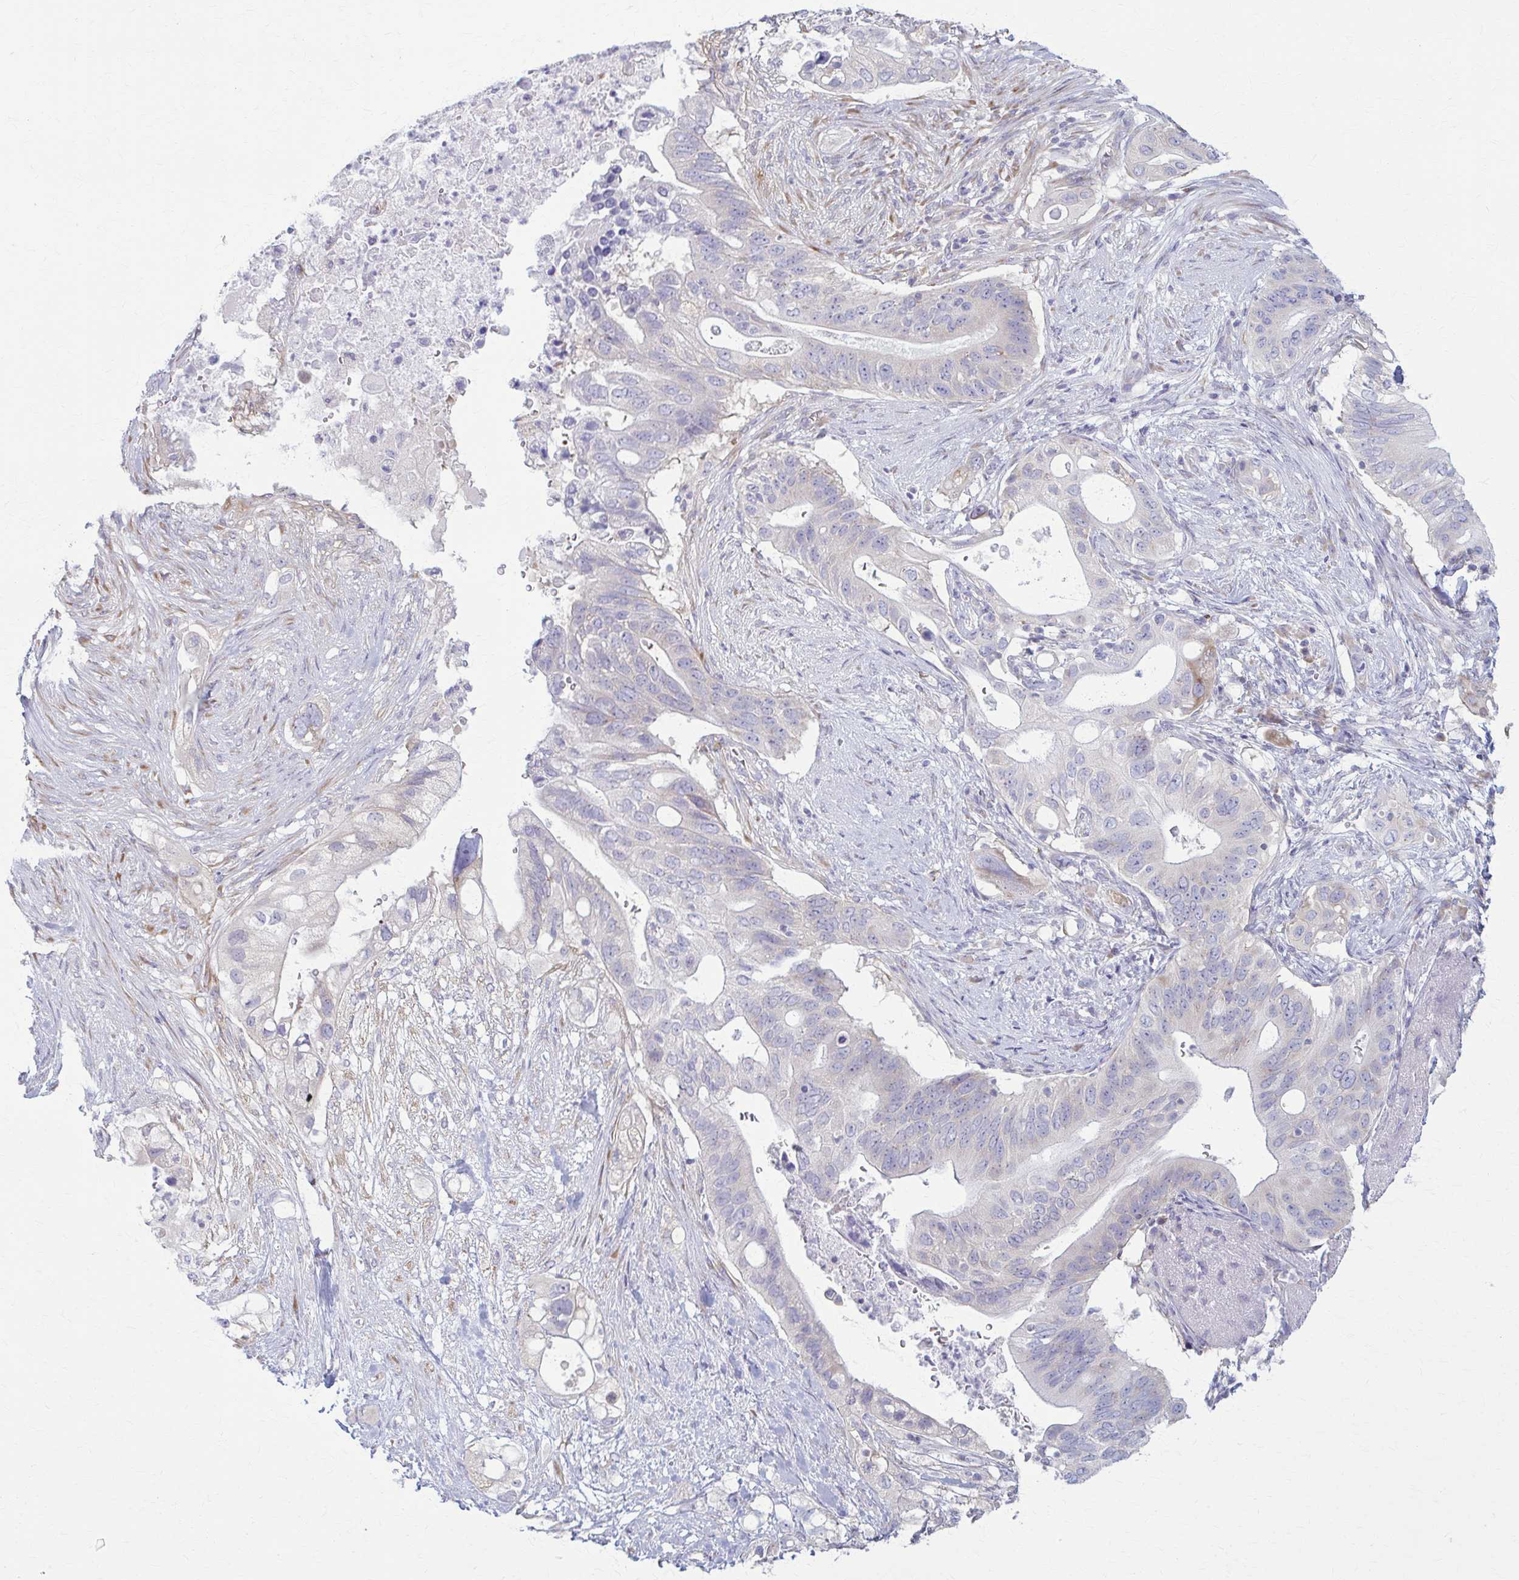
{"staining": {"intensity": "negative", "quantity": "none", "location": "none"}, "tissue": "pancreatic cancer", "cell_type": "Tumor cells", "image_type": "cancer", "snomed": [{"axis": "morphology", "description": "Adenocarcinoma, NOS"}, {"axis": "topography", "description": "Pancreas"}], "caption": "A histopathology image of pancreatic cancer stained for a protein shows no brown staining in tumor cells. (DAB (3,3'-diaminobenzidine) immunohistochemistry (IHC) visualized using brightfield microscopy, high magnification).", "gene": "PRKRA", "patient": {"sex": "female", "age": 72}}